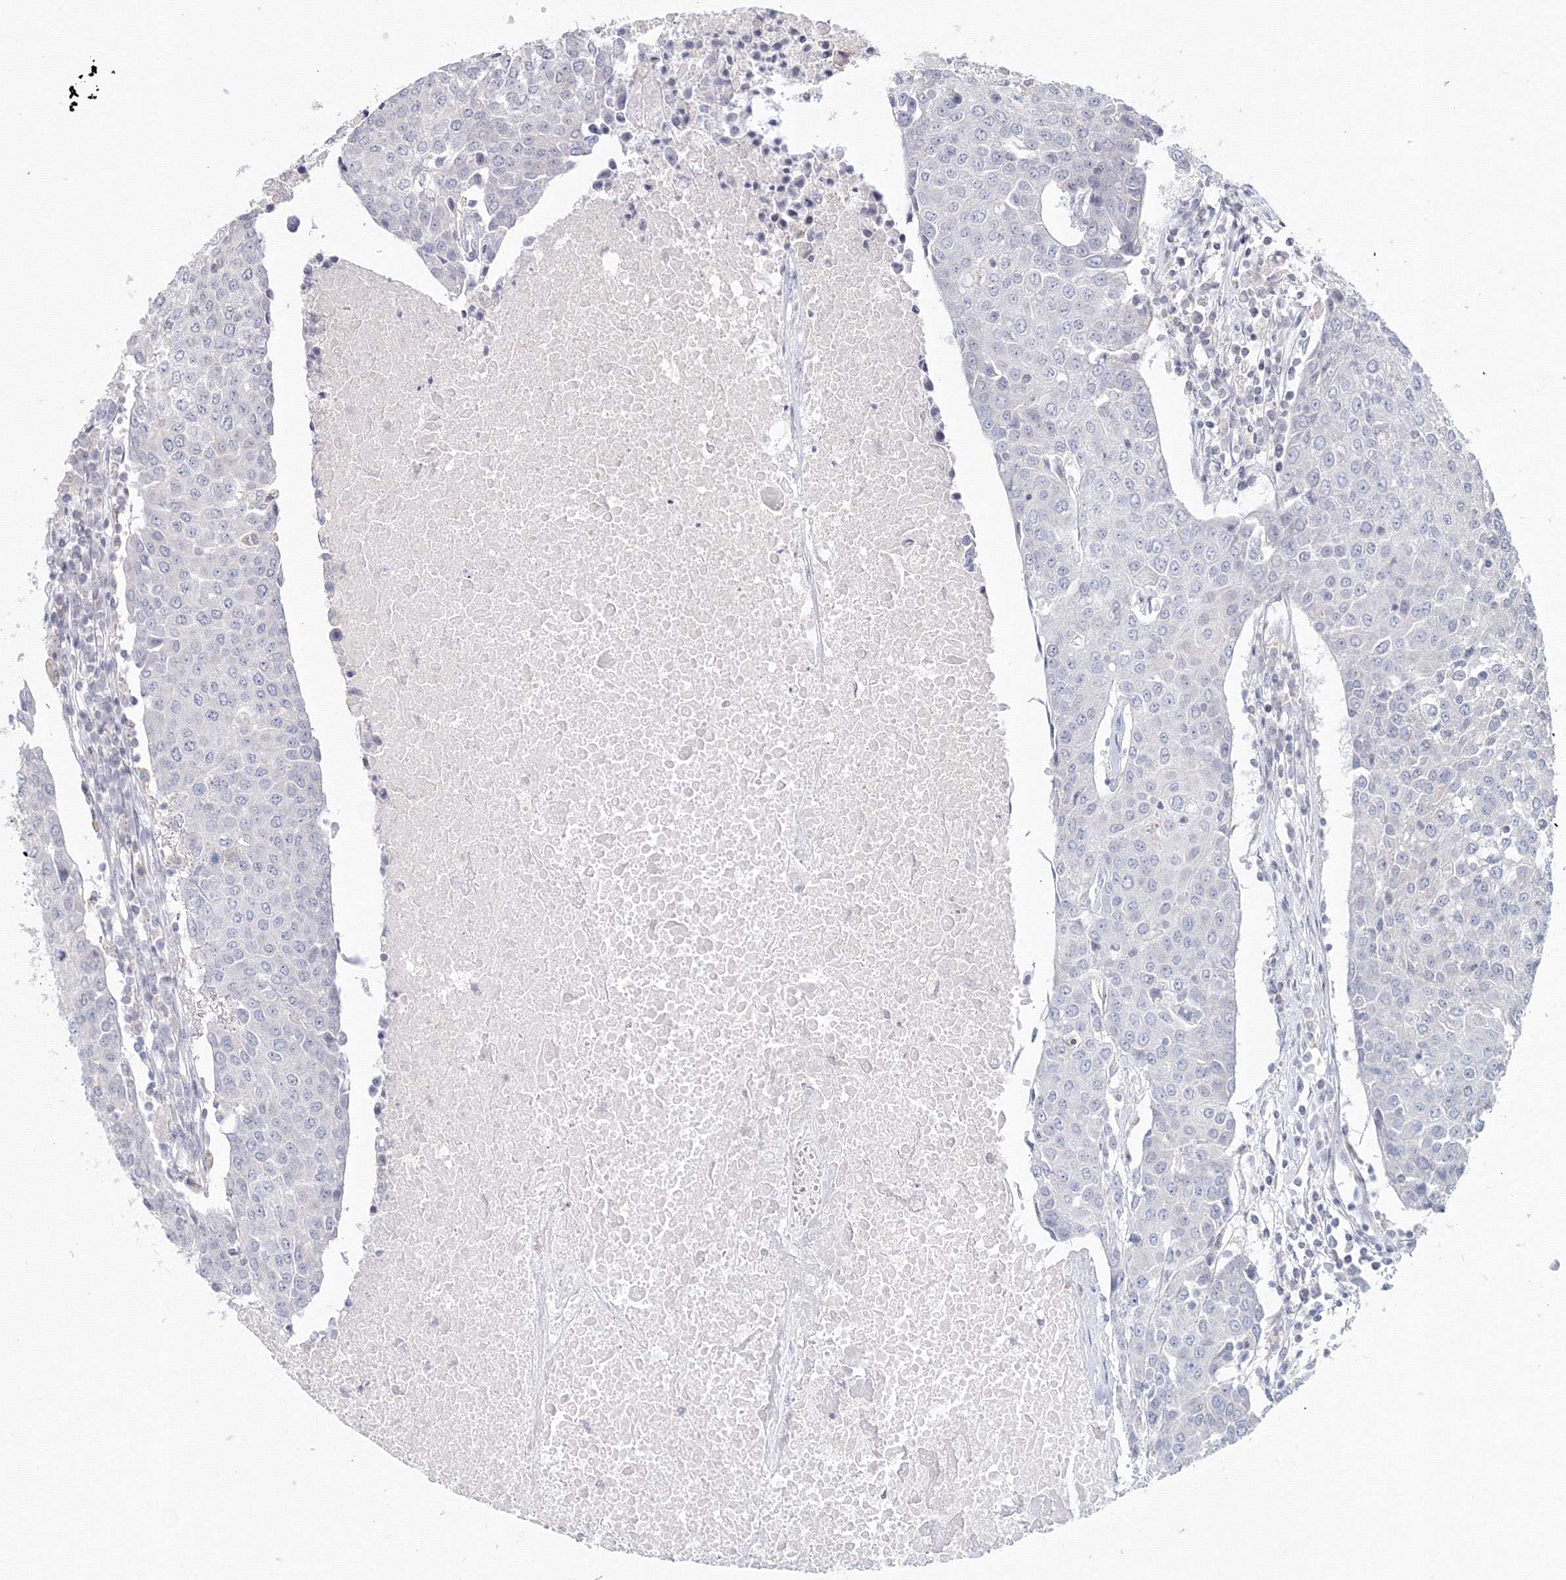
{"staining": {"intensity": "negative", "quantity": "none", "location": "none"}, "tissue": "urothelial cancer", "cell_type": "Tumor cells", "image_type": "cancer", "snomed": [{"axis": "morphology", "description": "Urothelial carcinoma, High grade"}, {"axis": "topography", "description": "Urinary bladder"}], "caption": "Urothelial carcinoma (high-grade) stained for a protein using immunohistochemistry demonstrates no staining tumor cells.", "gene": "SLC7A7", "patient": {"sex": "female", "age": 85}}